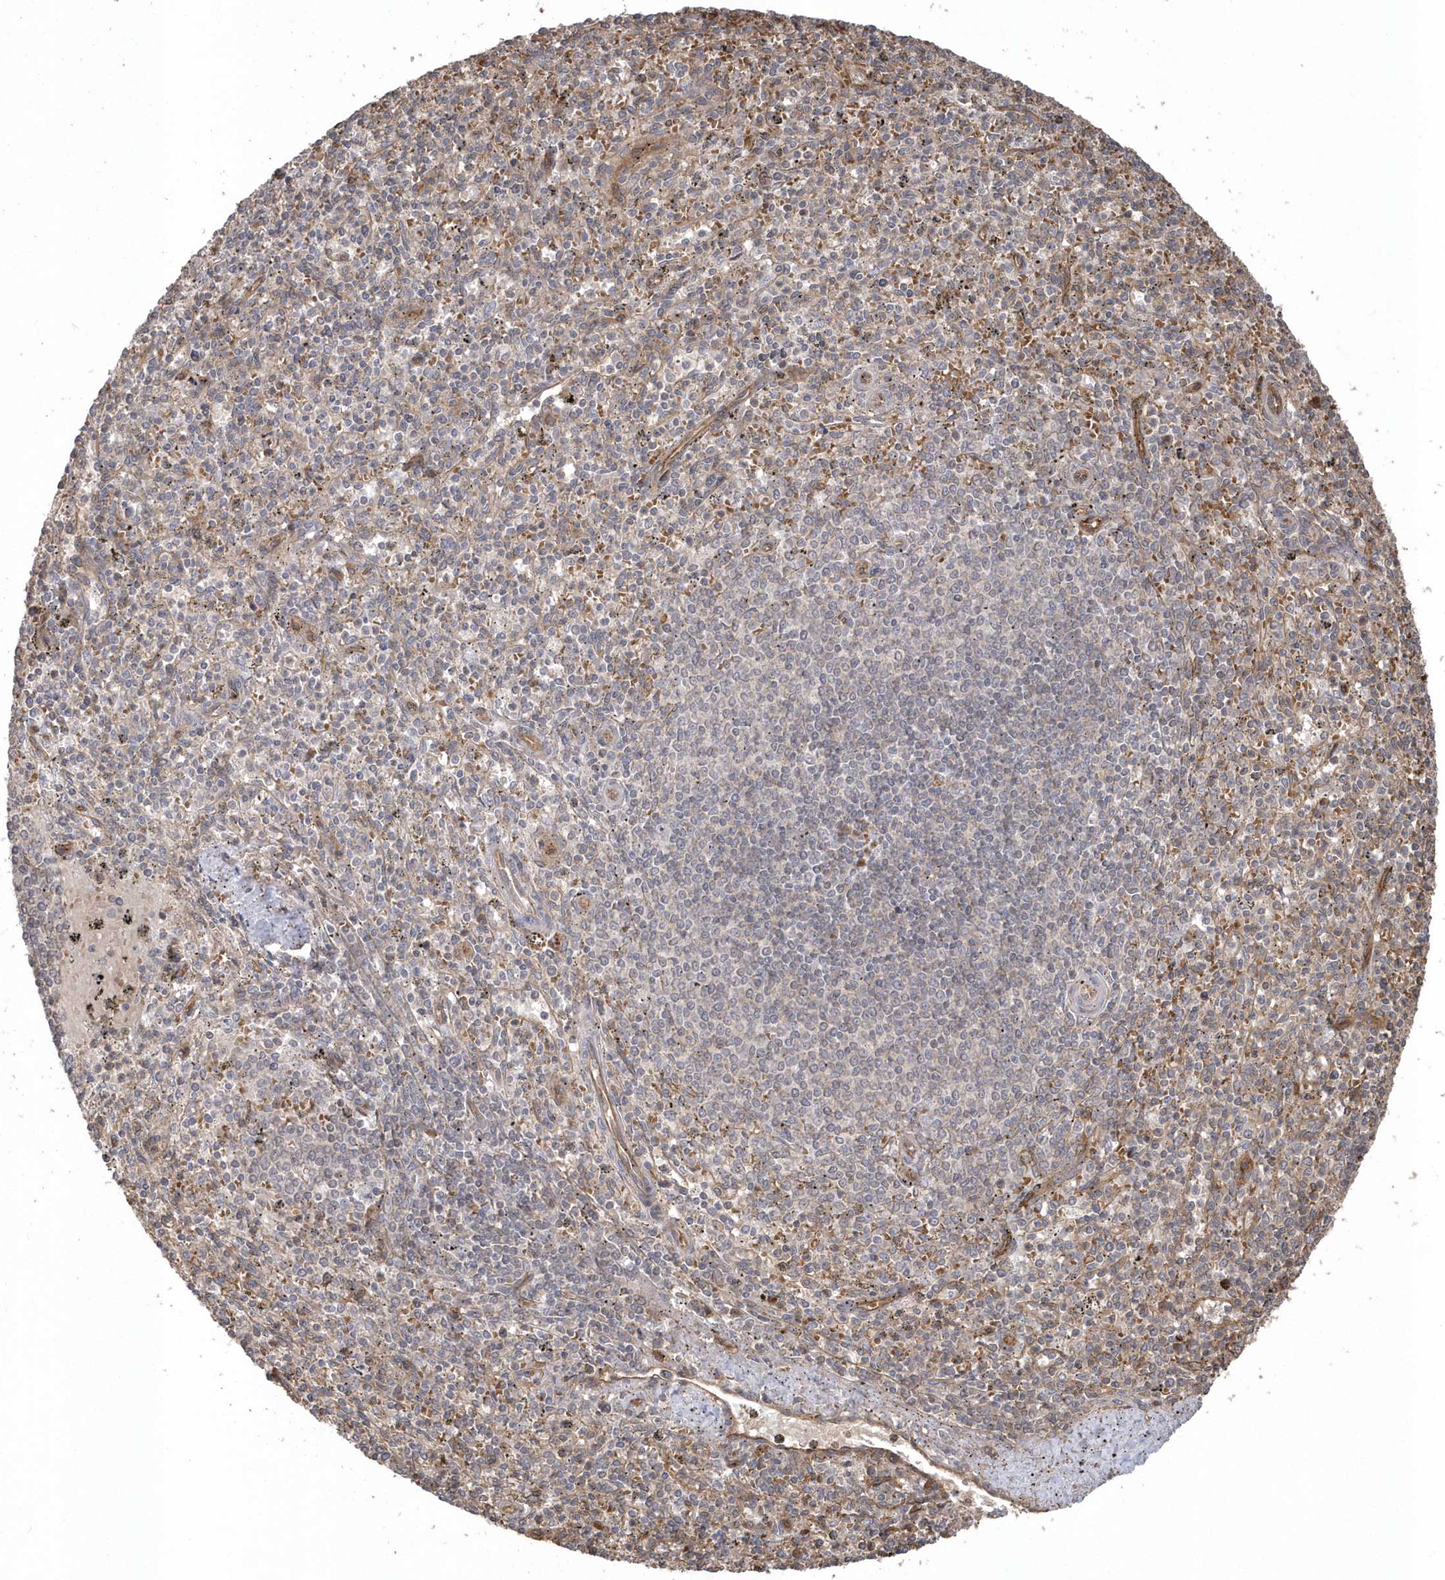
{"staining": {"intensity": "negative", "quantity": "none", "location": "none"}, "tissue": "spleen", "cell_type": "Cells in red pulp", "image_type": "normal", "snomed": [{"axis": "morphology", "description": "Normal tissue, NOS"}, {"axis": "topography", "description": "Spleen"}], "caption": "Immunohistochemistry (IHC) photomicrograph of unremarkable human spleen stained for a protein (brown), which shows no staining in cells in red pulp.", "gene": "HERPUD1", "patient": {"sex": "male", "age": 72}}